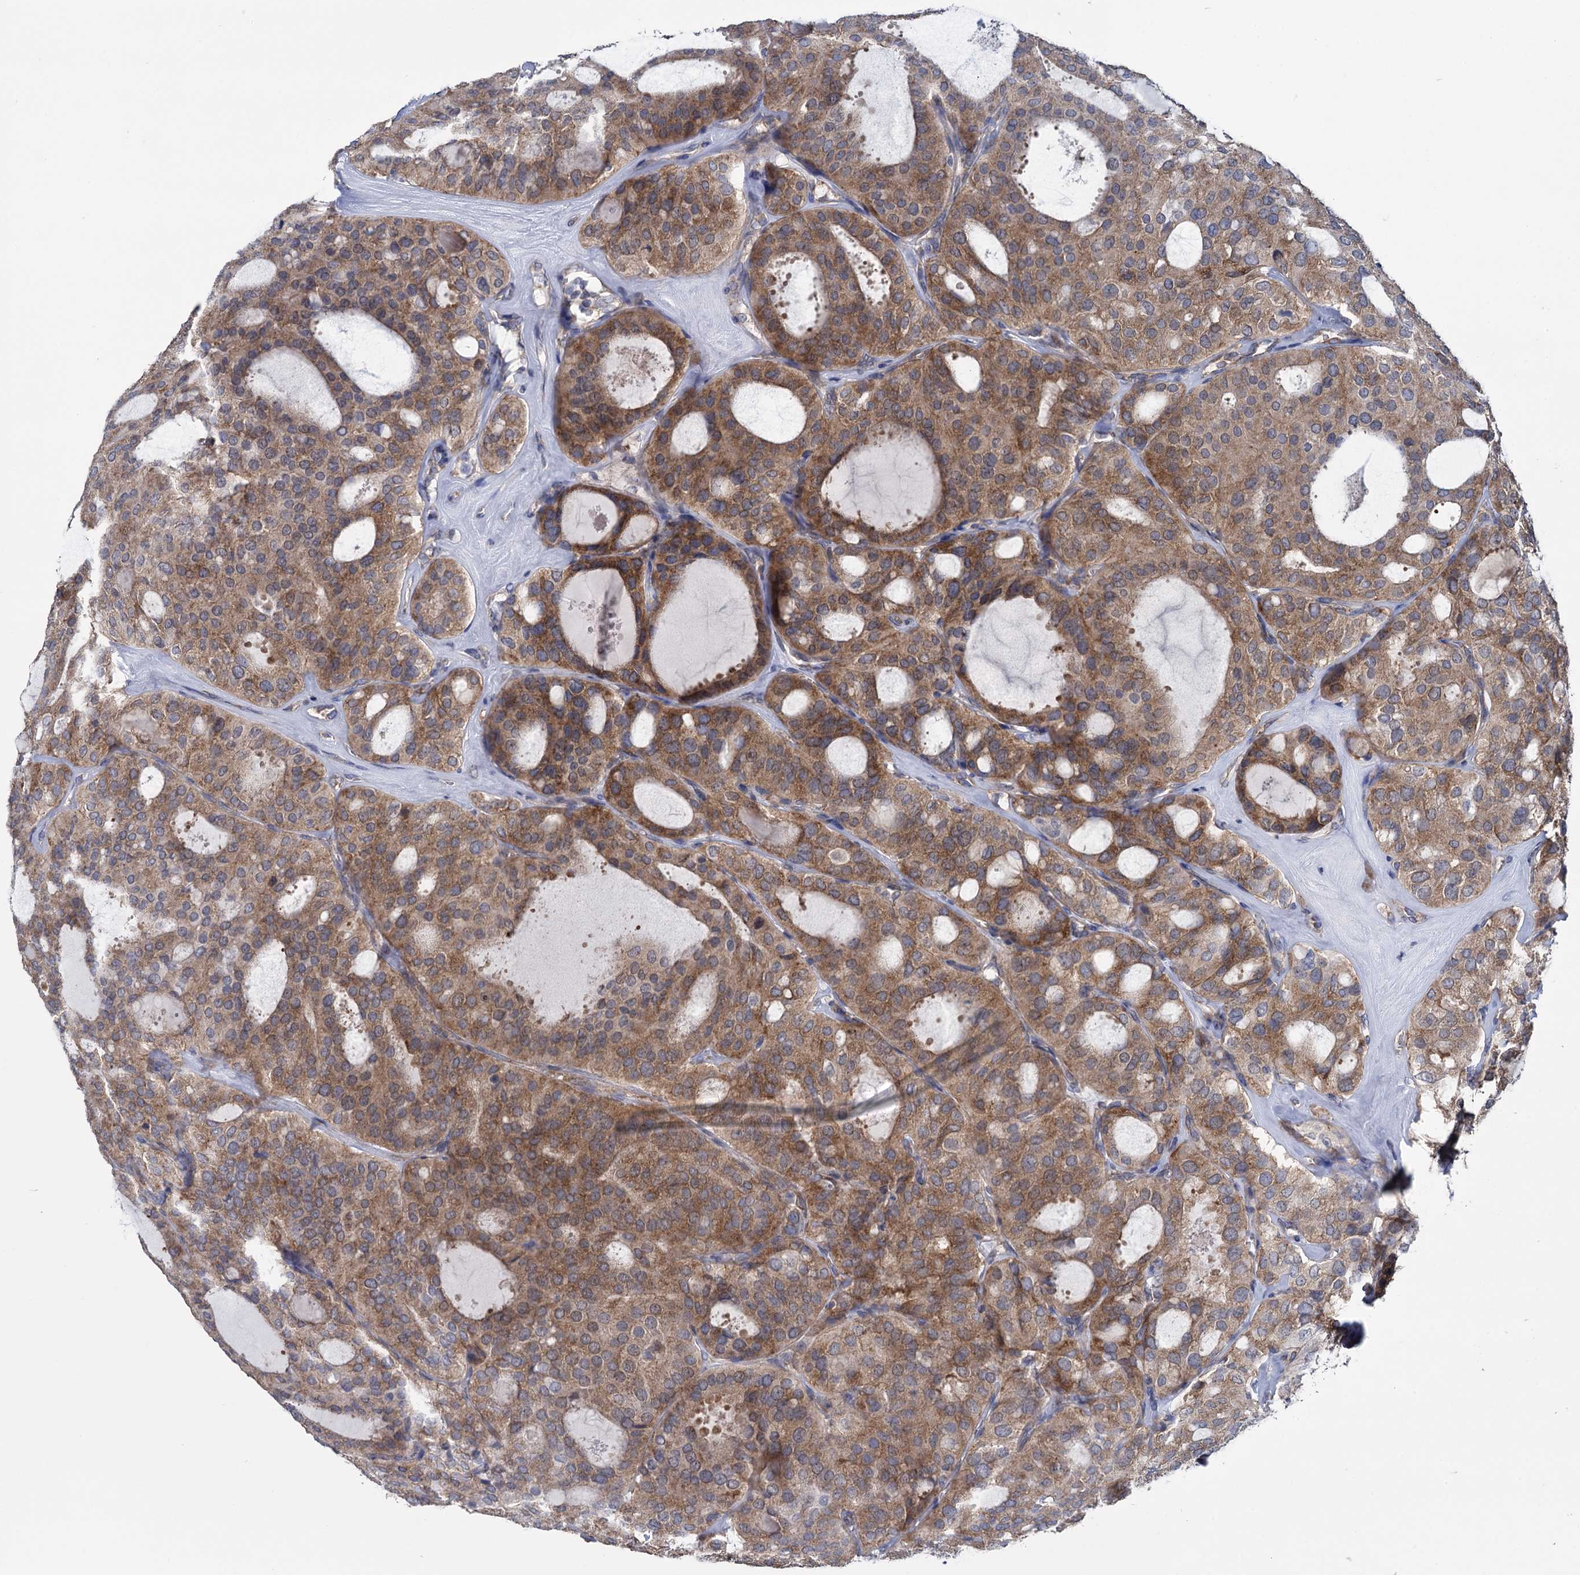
{"staining": {"intensity": "moderate", "quantity": ">75%", "location": "cytoplasmic/membranous"}, "tissue": "thyroid cancer", "cell_type": "Tumor cells", "image_type": "cancer", "snomed": [{"axis": "morphology", "description": "Follicular adenoma carcinoma, NOS"}, {"axis": "topography", "description": "Thyroid gland"}], "caption": "The micrograph displays immunohistochemical staining of thyroid follicular adenoma carcinoma. There is moderate cytoplasmic/membranous staining is identified in about >75% of tumor cells.", "gene": "GSTM2", "patient": {"sex": "male", "age": 75}}